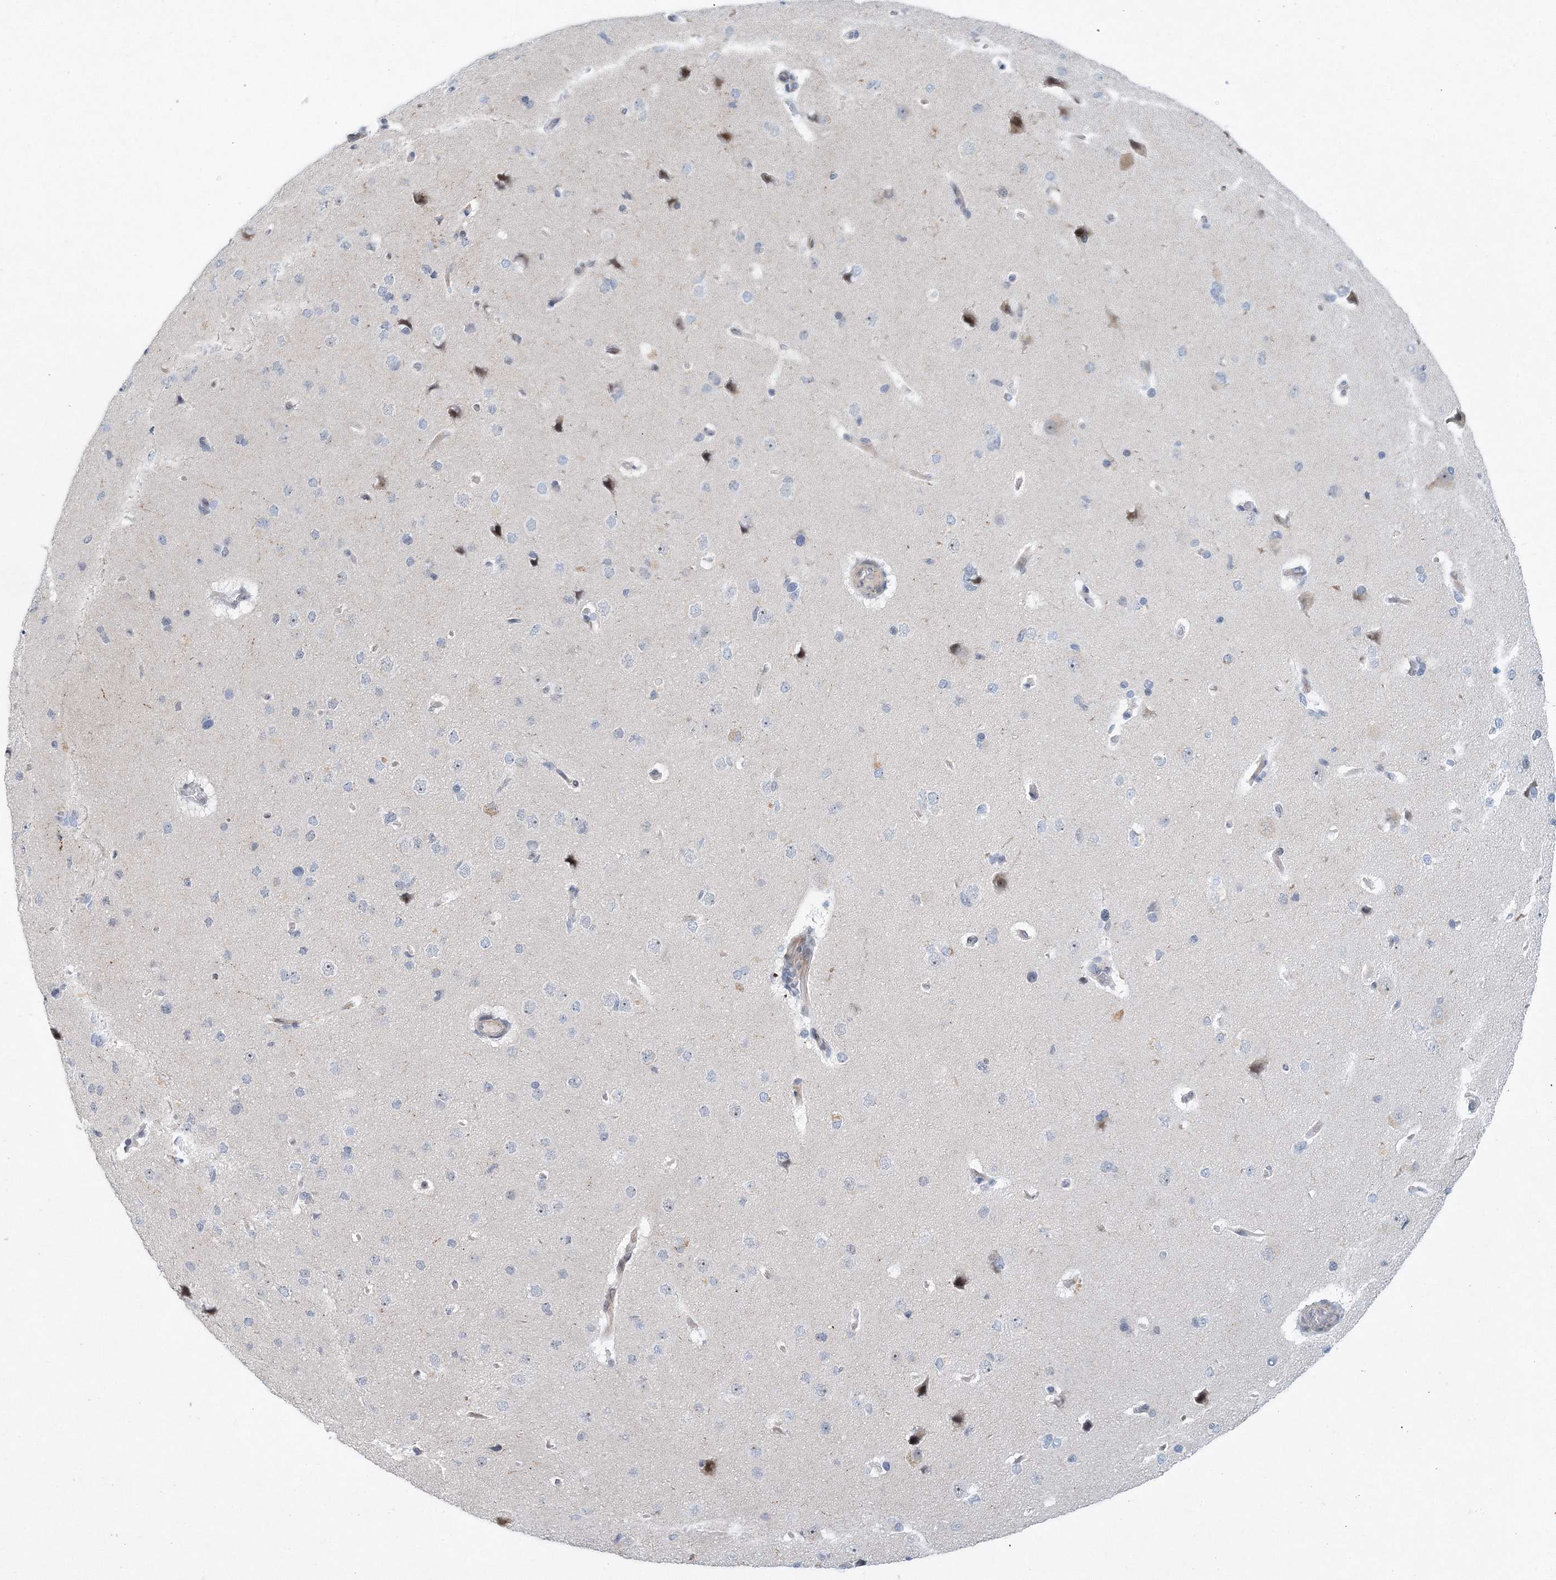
{"staining": {"intensity": "negative", "quantity": "none", "location": "none"}, "tissue": "cerebral cortex", "cell_type": "Endothelial cells", "image_type": "normal", "snomed": [{"axis": "morphology", "description": "Normal tissue, NOS"}, {"axis": "topography", "description": "Cerebral cortex"}], "caption": "DAB immunohistochemical staining of normal cerebral cortex exhibits no significant positivity in endothelial cells.", "gene": "UIMC1", "patient": {"sex": "male", "age": 62}}